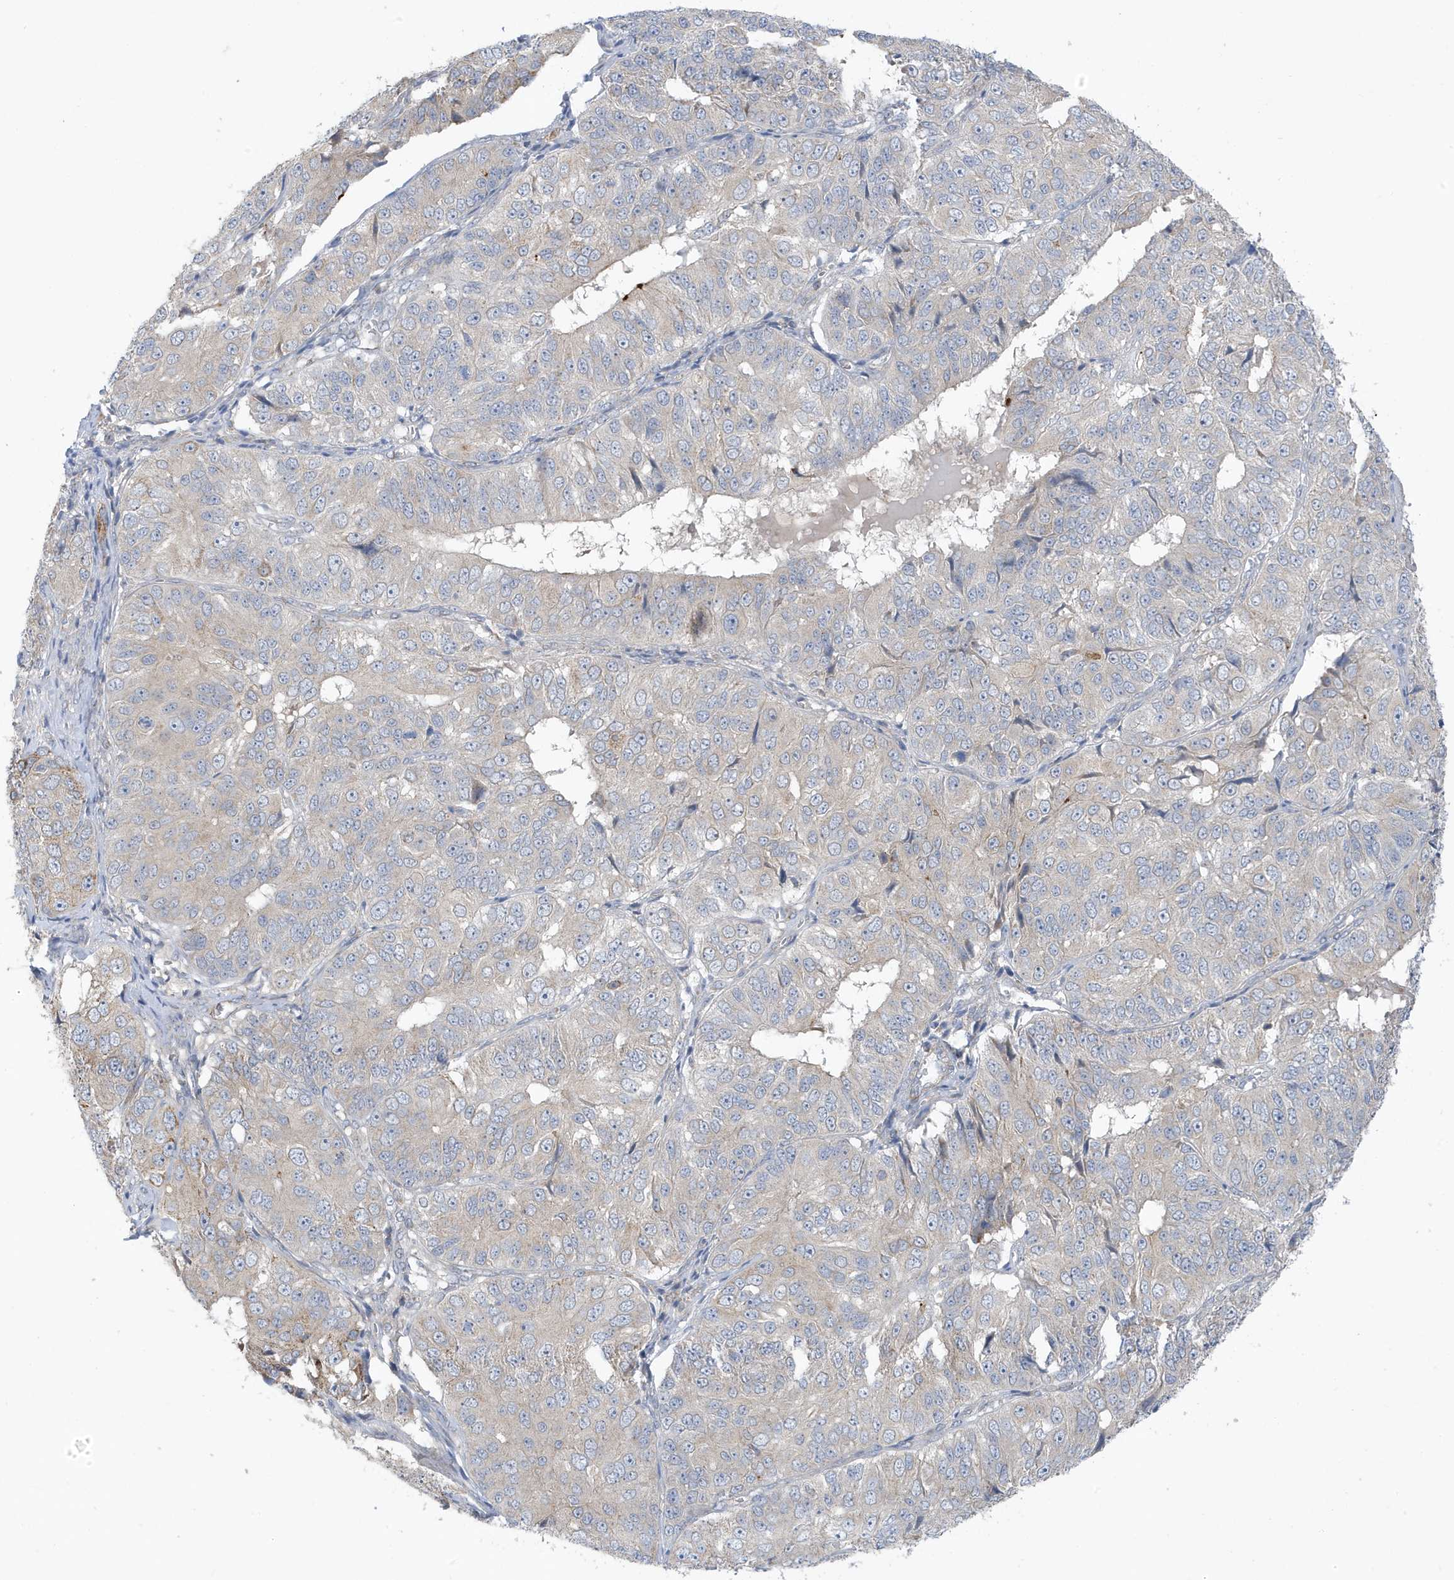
{"staining": {"intensity": "moderate", "quantity": "<25%", "location": "cytoplasmic/membranous"}, "tissue": "ovarian cancer", "cell_type": "Tumor cells", "image_type": "cancer", "snomed": [{"axis": "morphology", "description": "Carcinoma, endometroid"}, {"axis": "topography", "description": "Ovary"}], "caption": "DAB (3,3'-diaminobenzidine) immunohistochemical staining of ovarian endometroid carcinoma demonstrates moderate cytoplasmic/membranous protein expression in approximately <25% of tumor cells.", "gene": "ATP13A5", "patient": {"sex": "female", "age": 51}}